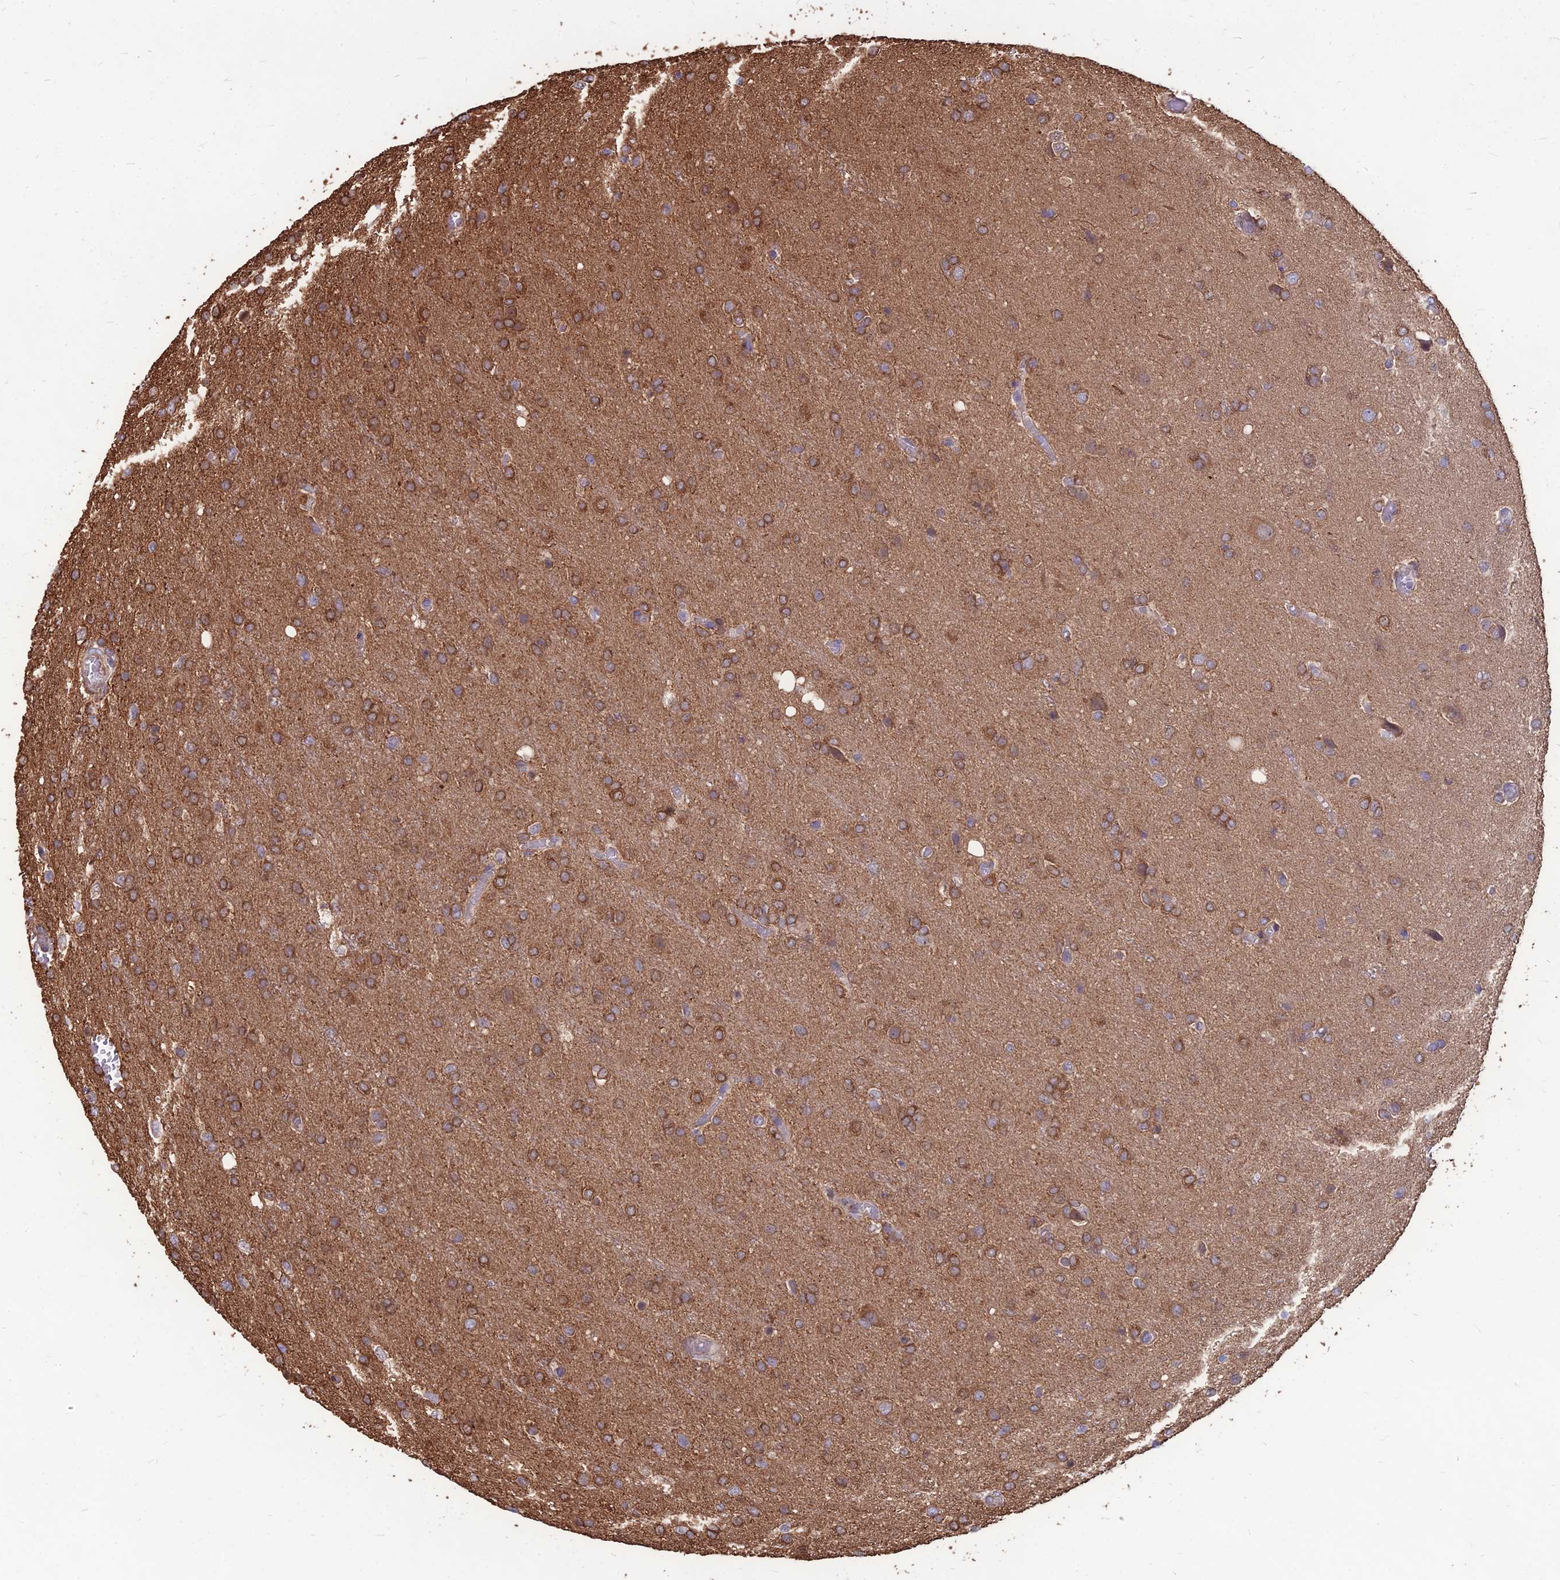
{"staining": {"intensity": "moderate", "quantity": ">75%", "location": "cytoplasmic/membranous"}, "tissue": "glioma", "cell_type": "Tumor cells", "image_type": "cancer", "snomed": [{"axis": "morphology", "description": "Glioma, malignant, High grade"}, {"axis": "topography", "description": "Brain"}], "caption": "IHC image of neoplastic tissue: glioma stained using IHC displays medium levels of moderate protein expression localized specifically in the cytoplasmic/membranous of tumor cells, appearing as a cytoplasmic/membranous brown color.", "gene": "LSM6", "patient": {"sex": "female", "age": 74}}